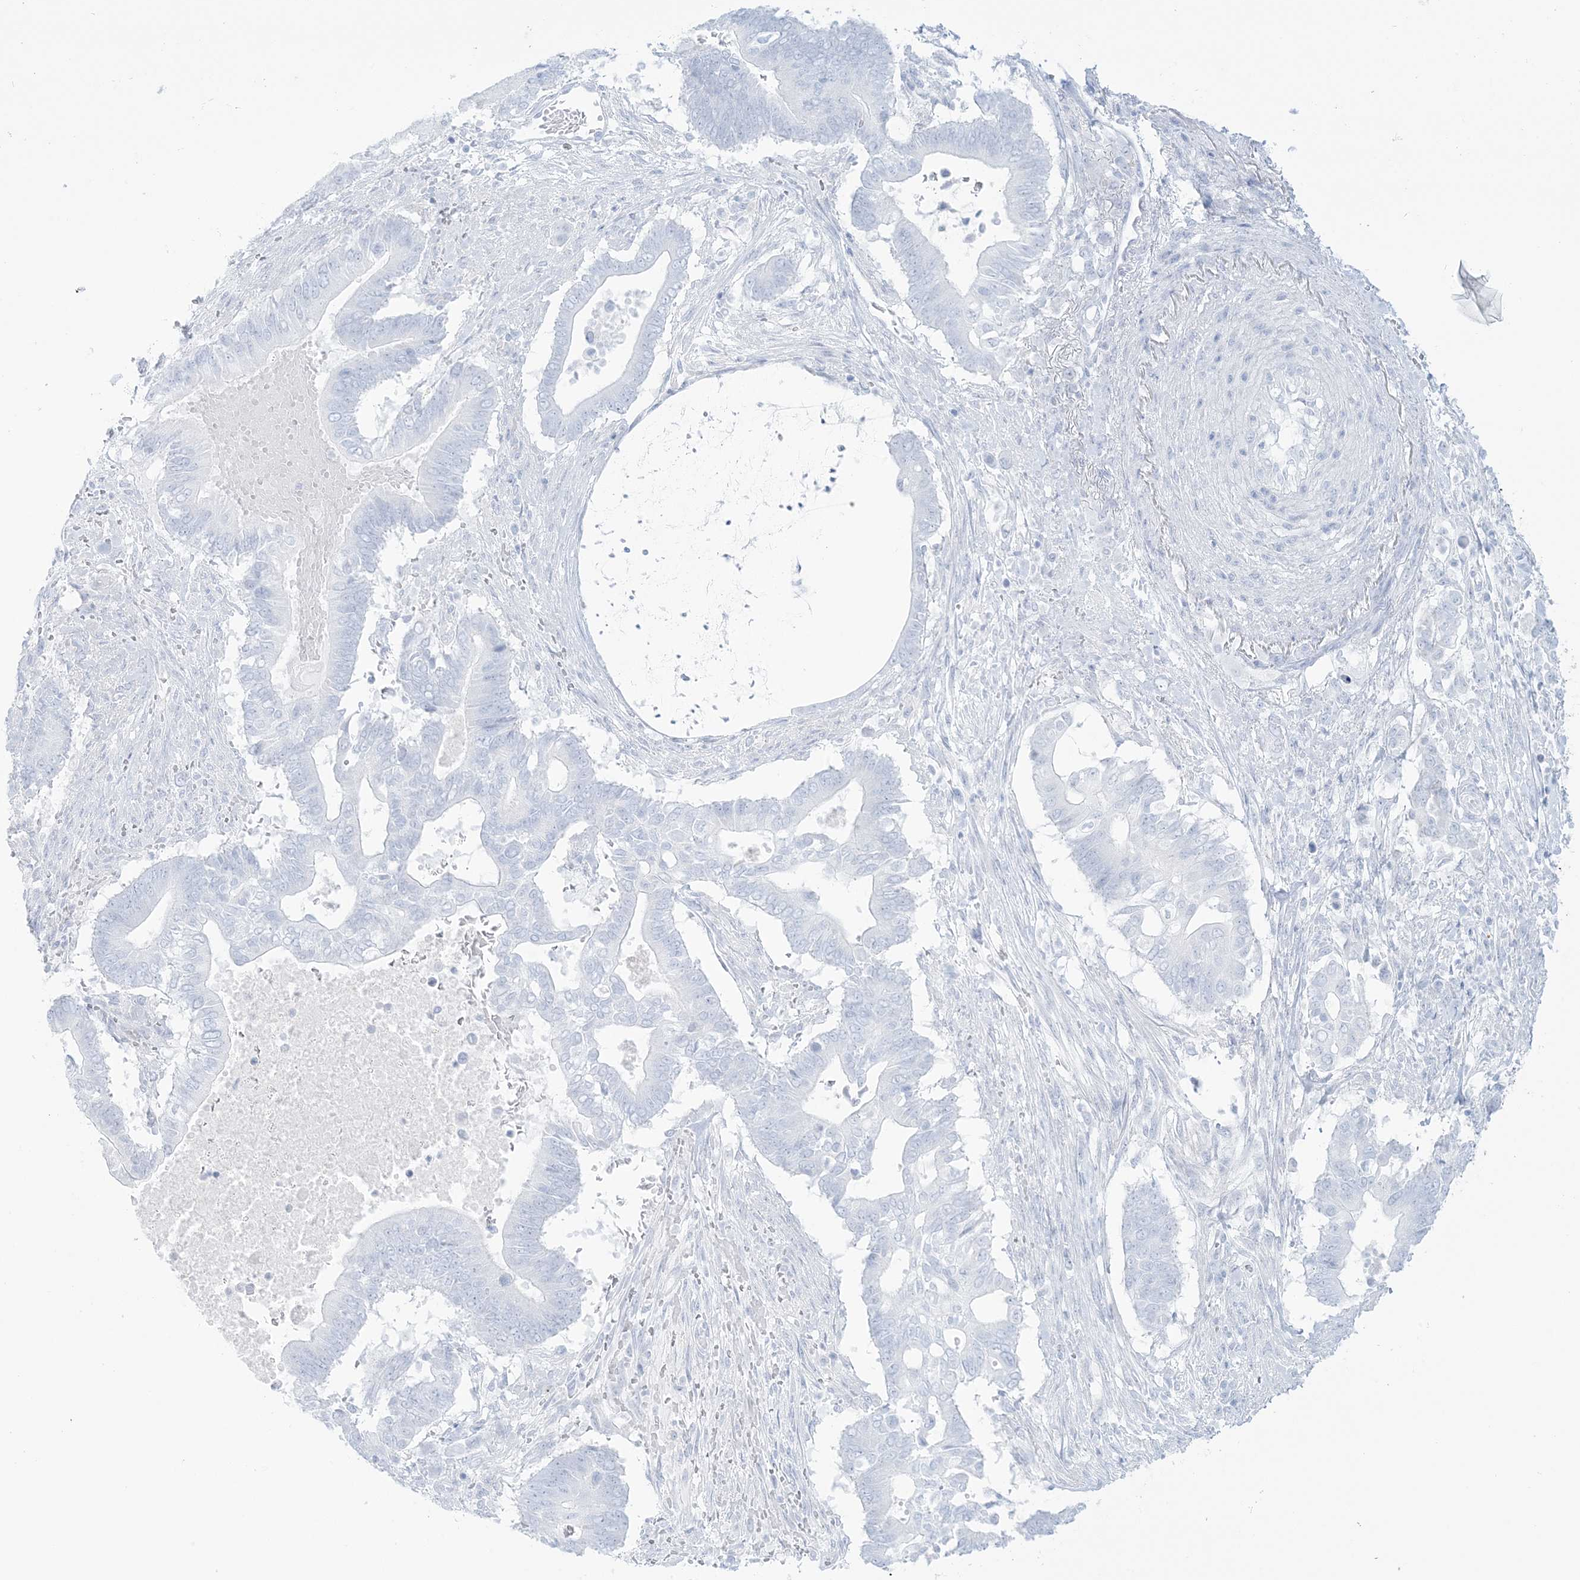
{"staining": {"intensity": "negative", "quantity": "none", "location": "none"}, "tissue": "pancreatic cancer", "cell_type": "Tumor cells", "image_type": "cancer", "snomed": [{"axis": "morphology", "description": "Adenocarcinoma, NOS"}, {"axis": "topography", "description": "Pancreas"}], "caption": "DAB (3,3'-diaminobenzidine) immunohistochemical staining of pancreatic cancer displays no significant staining in tumor cells.", "gene": "AGXT", "patient": {"sex": "male", "age": 68}}